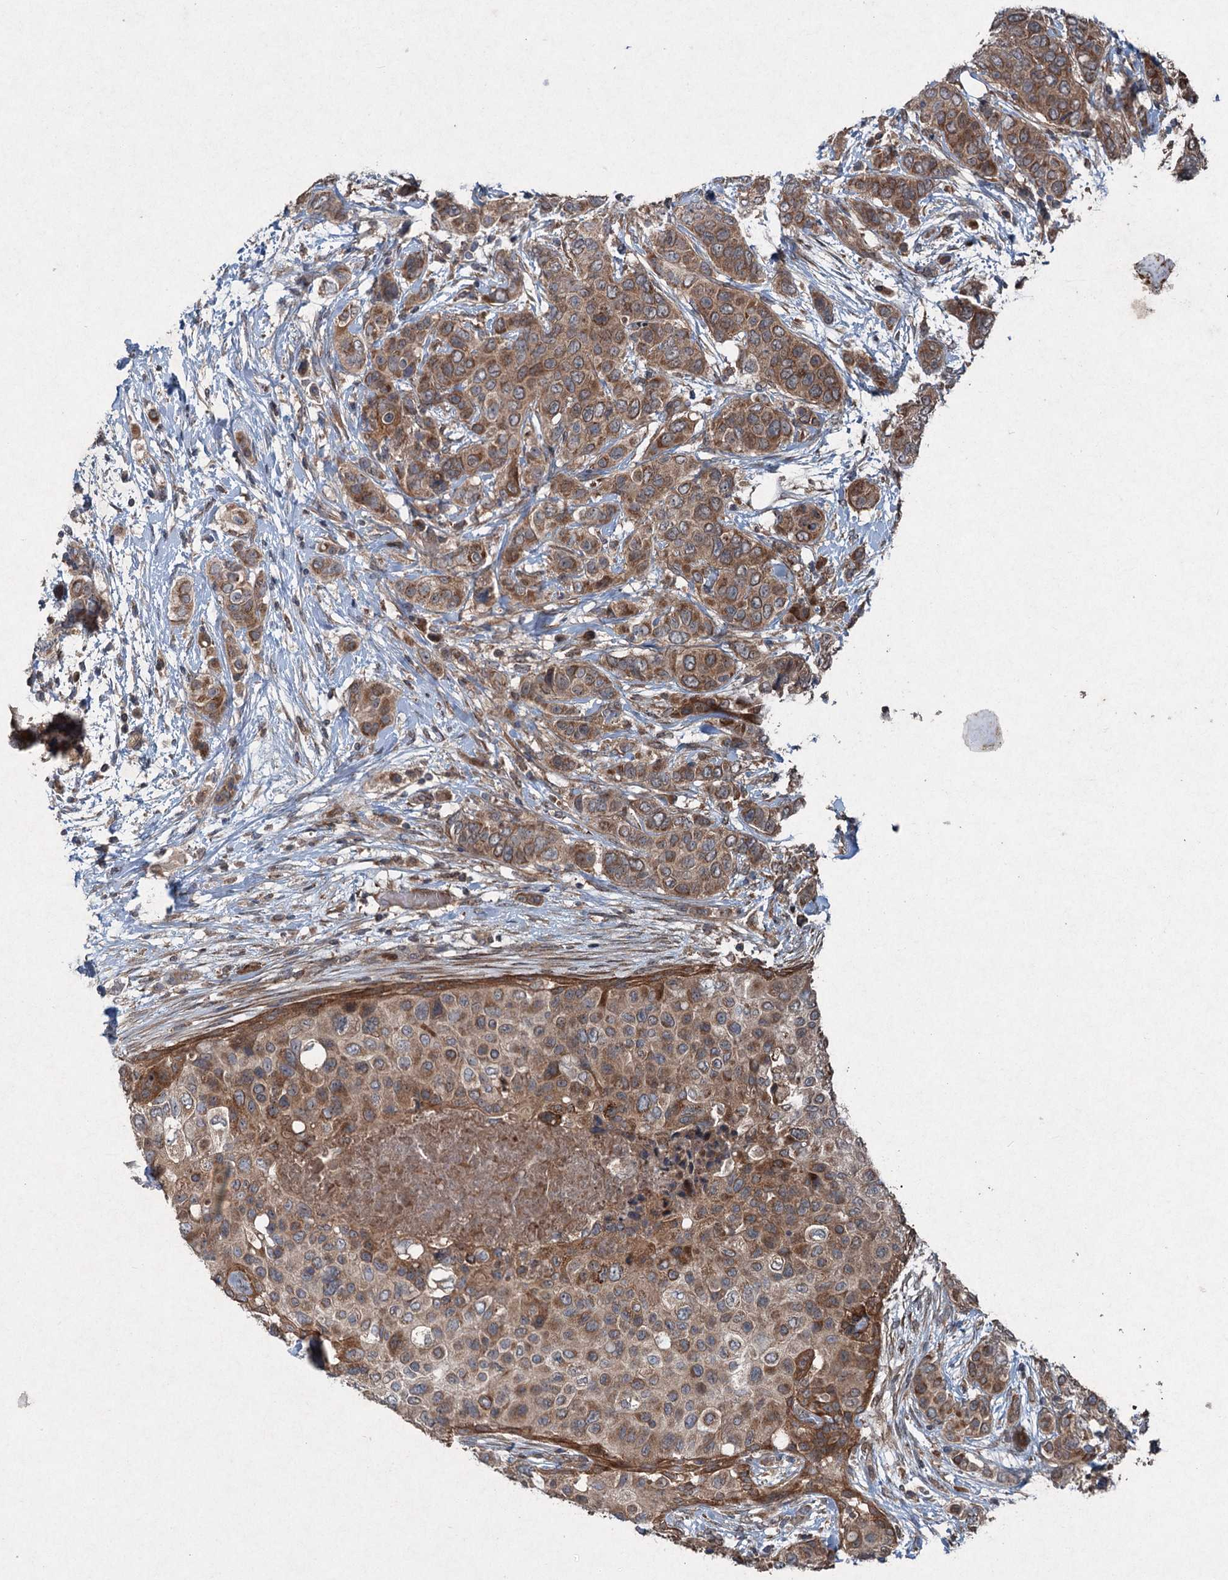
{"staining": {"intensity": "moderate", "quantity": ">75%", "location": "cytoplasmic/membranous"}, "tissue": "breast cancer", "cell_type": "Tumor cells", "image_type": "cancer", "snomed": [{"axis": "morphology", "description": "Lobular carcinoma"}, {"axis": "topography", "description": "Breast"}], "caption": "Immunohistochemistry (IHC) of breast lobular carcinoma exhibits medium levels of moderate cytoplasmic/membranous staining in about >75% of tumor cells.", "gene": "ALAS1", "patient": {"sex": "female", "age": 51}}